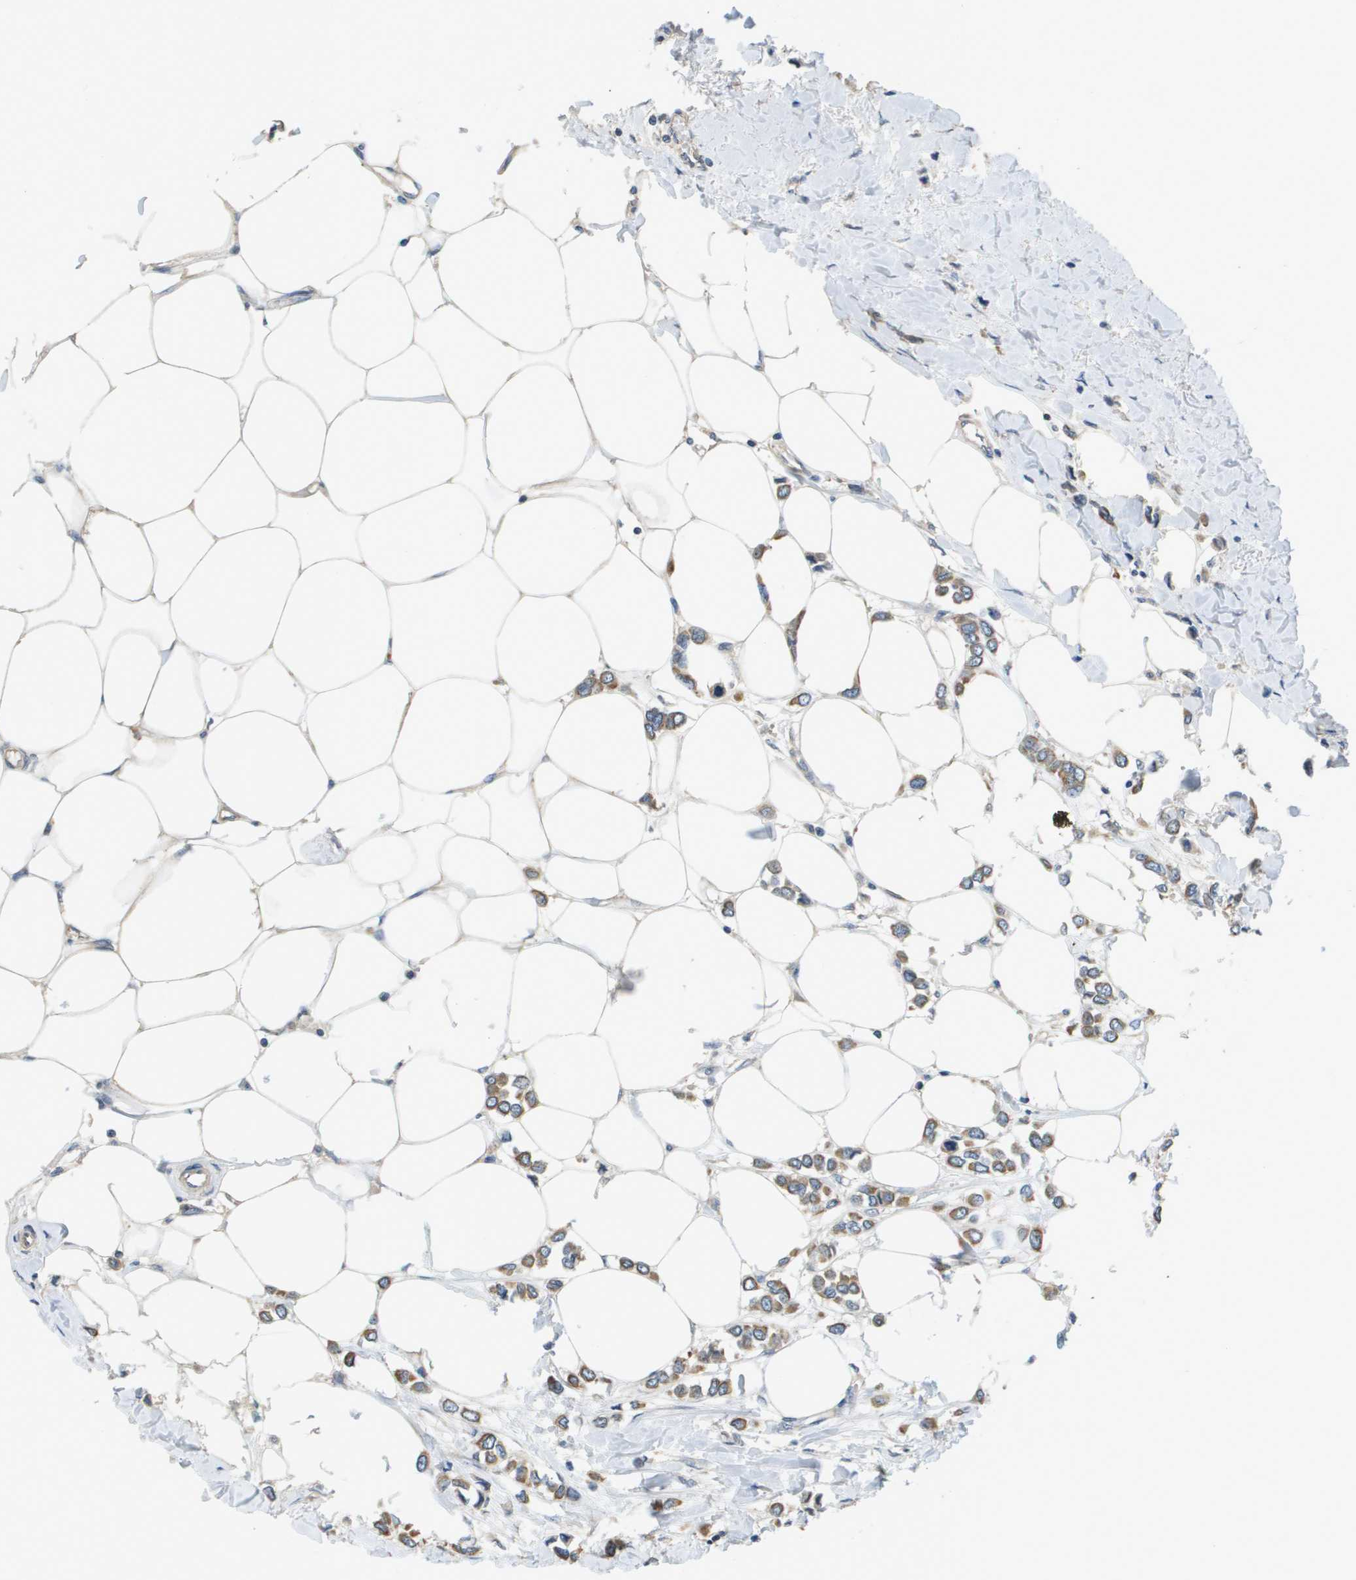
{"staining": {"intensity": "moderate", "quantity": "25%-75%", "location": "cytoplasmic/membranous"}, "tissue": "breast cancer", "cell_type": "Tumor cells", "image_type": "cancer", "snomed": [{"axis": "morphology", "description": "Lobular carcinoma"}, {"axis": "topography", "description": "Breast"}], "caption": "Immunohistochemistry (IHC) of human lobular carcinoma (breast) displays medium levels of moderate cytoplasmic/membranous expression in about 25%-75% of tumor cells. (Brightfield microscopy of DAB IHC at high magnification).", "gene": "KRT23", "patient": {"sex": "female", "age": 51}}